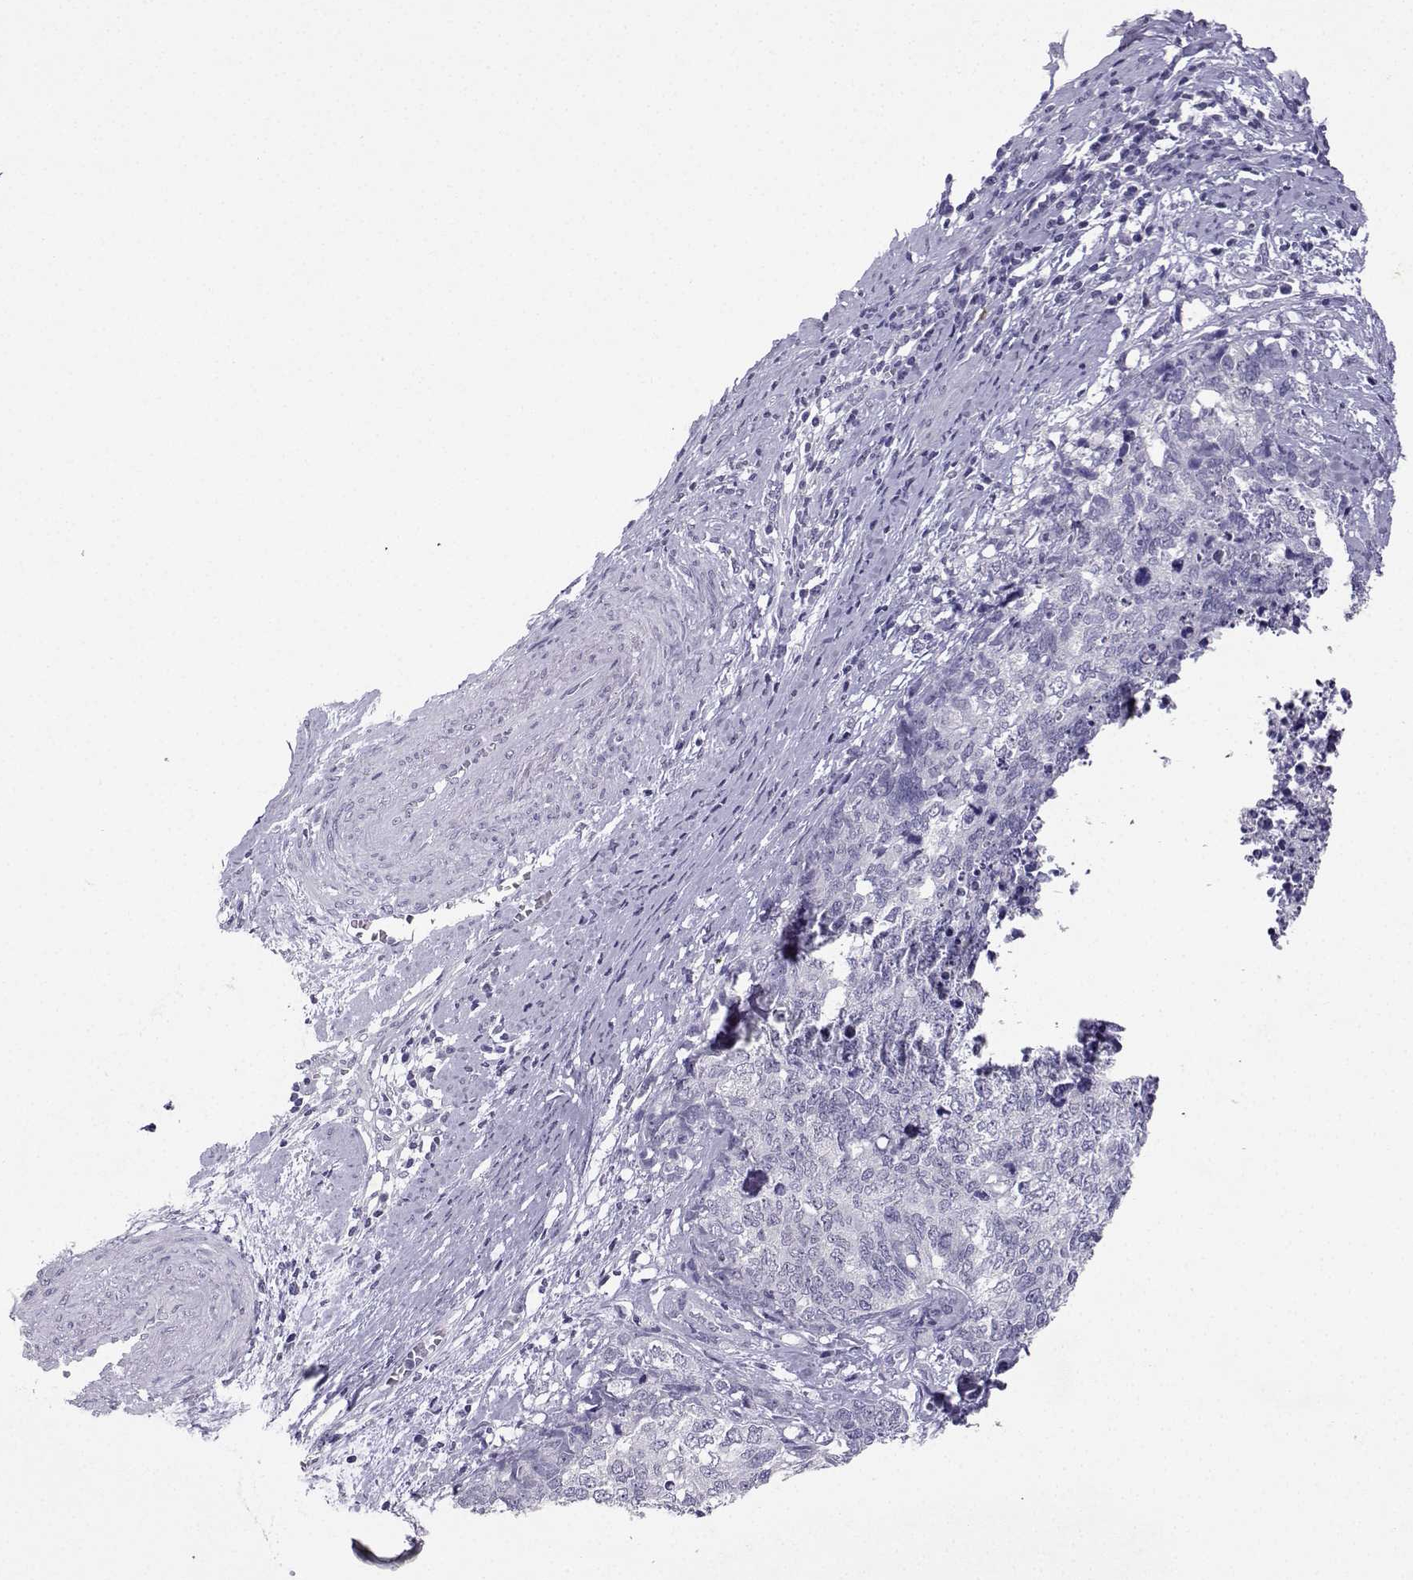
{"staining": {"intensity": "negative", "quantity": "none", "location": "none"}, "tissue": "cervical cancer", "cell_type": "Tumor cells", "image_type": "cancer", "snomed": [{"axis": "morphology", "description": "Squamous cell carcinoma, NOS"}, {"axis": "topography", "description": "Cervix"}], "caption": "Tumor cells are negative for brown protein staining in cervical cancer.", "gene": "TBR1", "patient": {"sex": "female", "age": 63}}